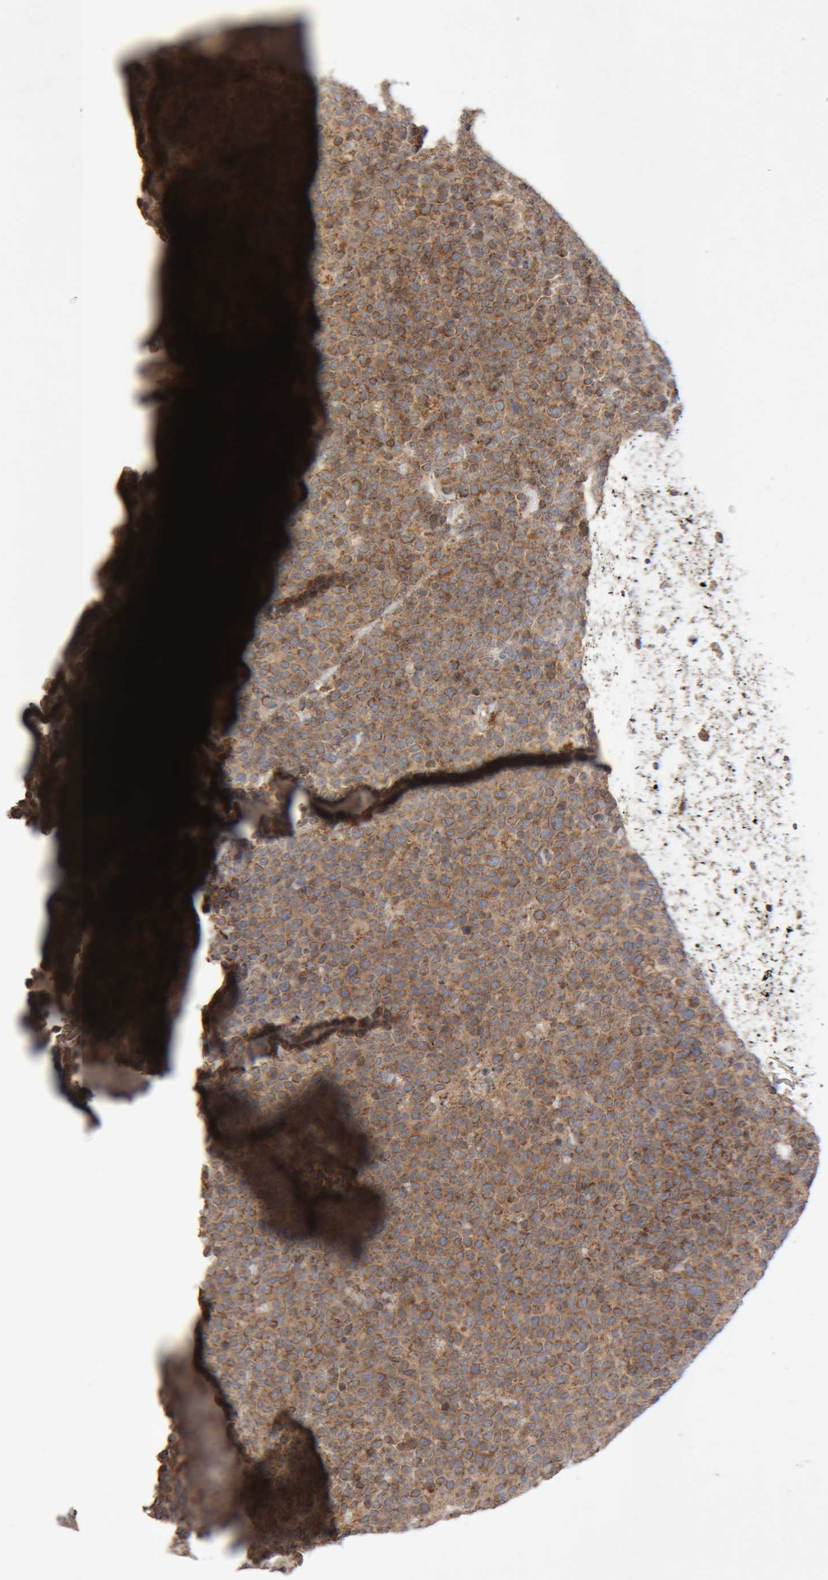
{"staining": {"intensity": "moderate", "quantity": ">75%", "location": "cytoplasmic/membranous"}, "tissue": "lymphoma", "cell_type": "Tumor cells", "image_type": "cancer", "snomed": [{"axis": "morphology", "description": "Malignant lymphoma, non-Hodgkin's type, High grade"}, {"axis": "topography", "description": "Lymph node"}], "caption": "Immunohistochemical staining of malignant lymphoma, non-Hodgkin's type (high-grade) displays medium levels of moderate cytoplasmic/membranous staining in about >75% of tumor cells. The protein is shown in brown color, while the nuclei are stained blue.", "gene": "KIF21B", "patient": {"sex": "male", "age": 61}}